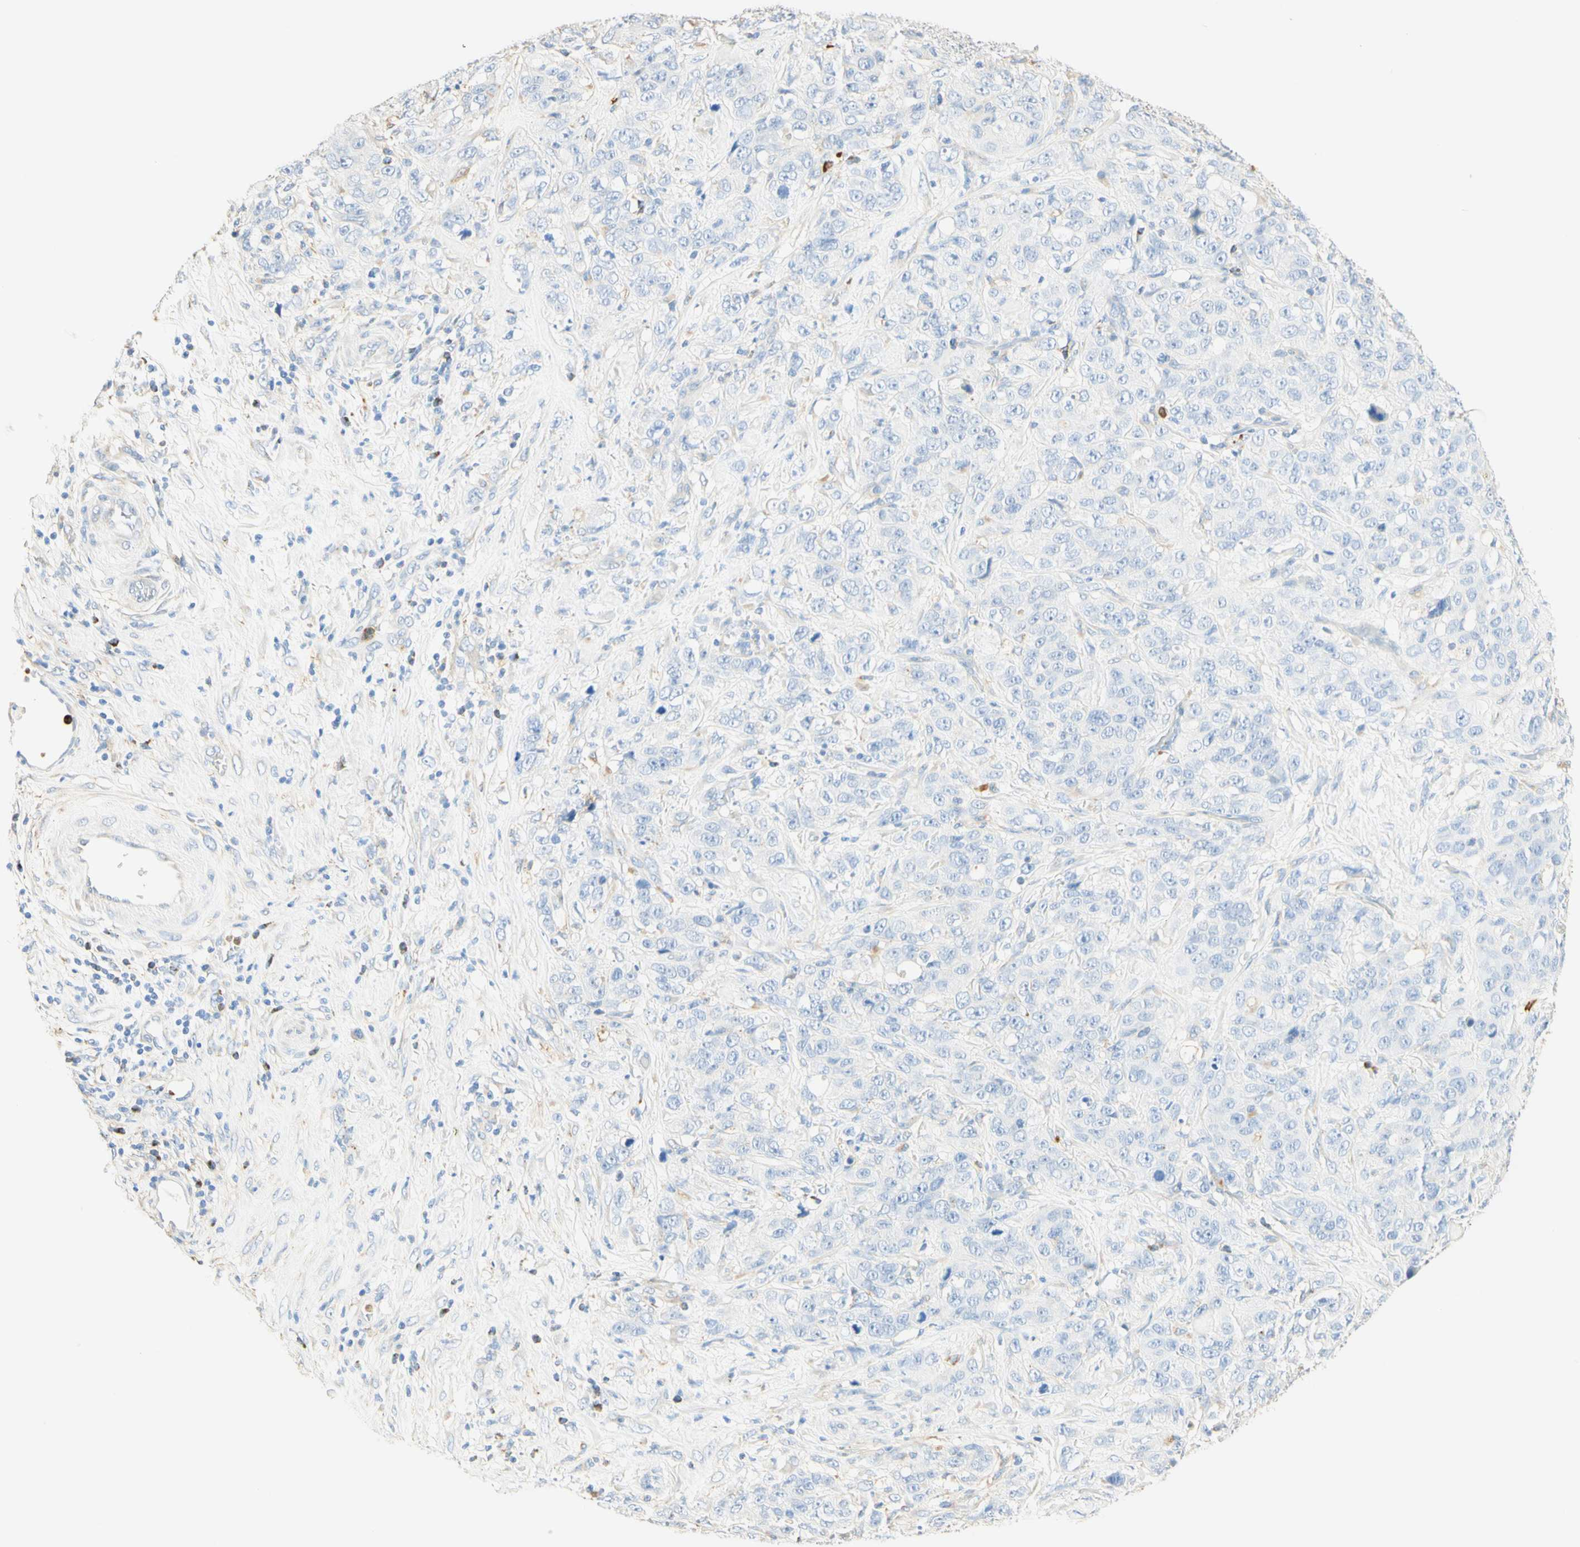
{"staining": {"intensity": "negative", "quantity": "none", "location": "none"}, "tissue": "stomach cancer", "cell_type": "Tumor cells", "image_type": "cancer", "snomed": [{"axis": "morphology", "description": "Adenocarcinoma, NOS"}, {"axis": "topography", "description": "Stomach"}], "caption": "Immunohistochemistry micrograph of neoplastic tissue: stomach adenocarcinoma stained with DAB reveals no significant protein expression in tumor cells.", "gene": "CD63", "patient": {"sex": "male", "age": 48}}